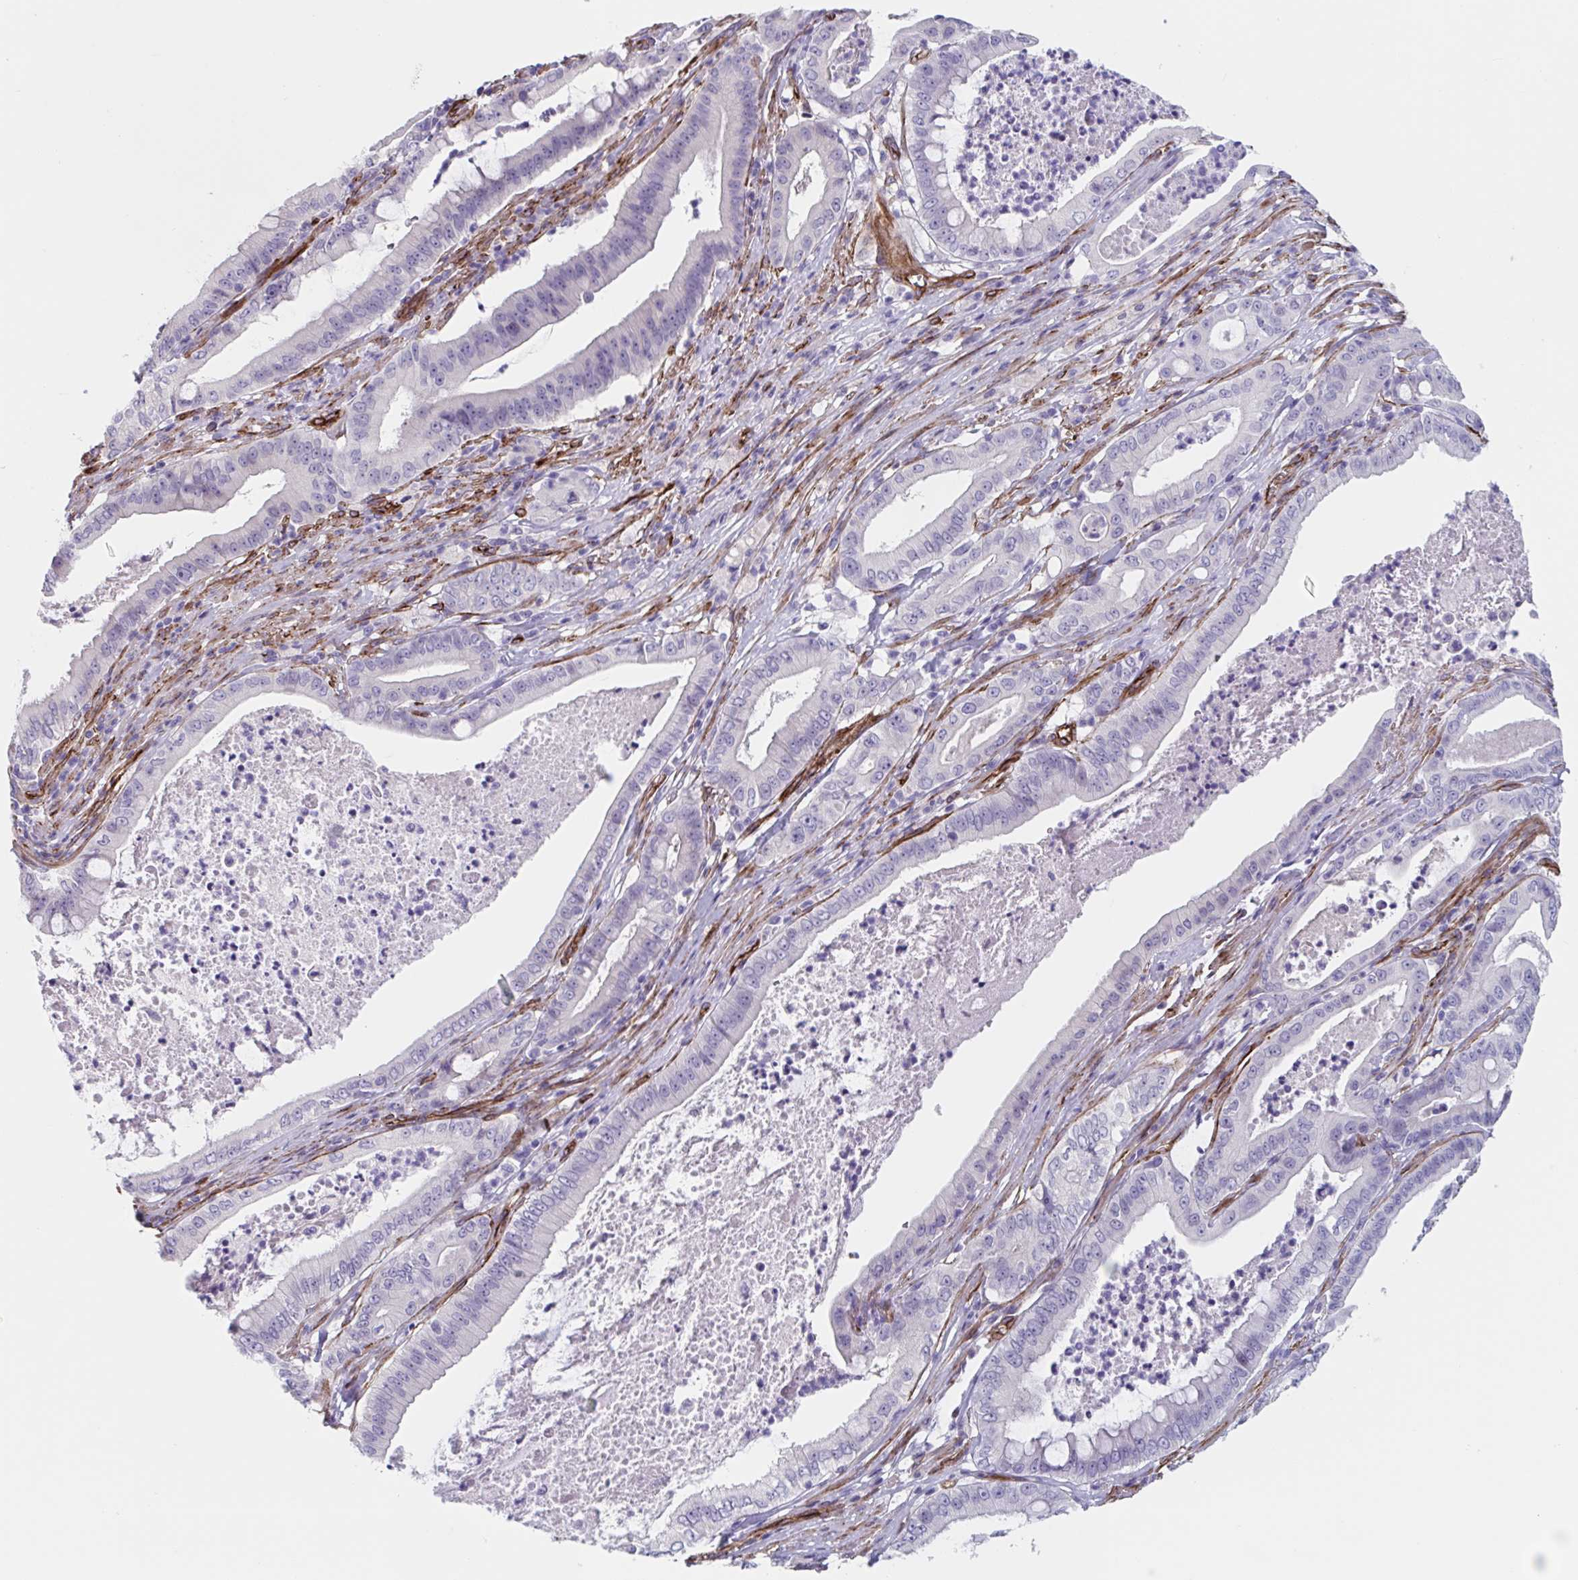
{"staining": {"intensity": "negative", "quantity": "none", "location": "none"}, "tissue": "pancreatic cancer", "cell_type": "Tumor cells", "image_type": "cancer", "snomed": [{"axis": "morphology", "description": "Adenocarcinoma, NOS"}, {"axis": "topography", "description": "Pancreas"}], "caption": "Immunohistochemistry photomicrograph of neoplastic tissue: human pancreatic adenocarcinoma stained with DAB displays no significant protein staining in tumor cells. (Immunohistochemistry, brightfield microscopy, high magnification).", "gene": "CITED4", "patient": {"sex": "male", "age": 71}}